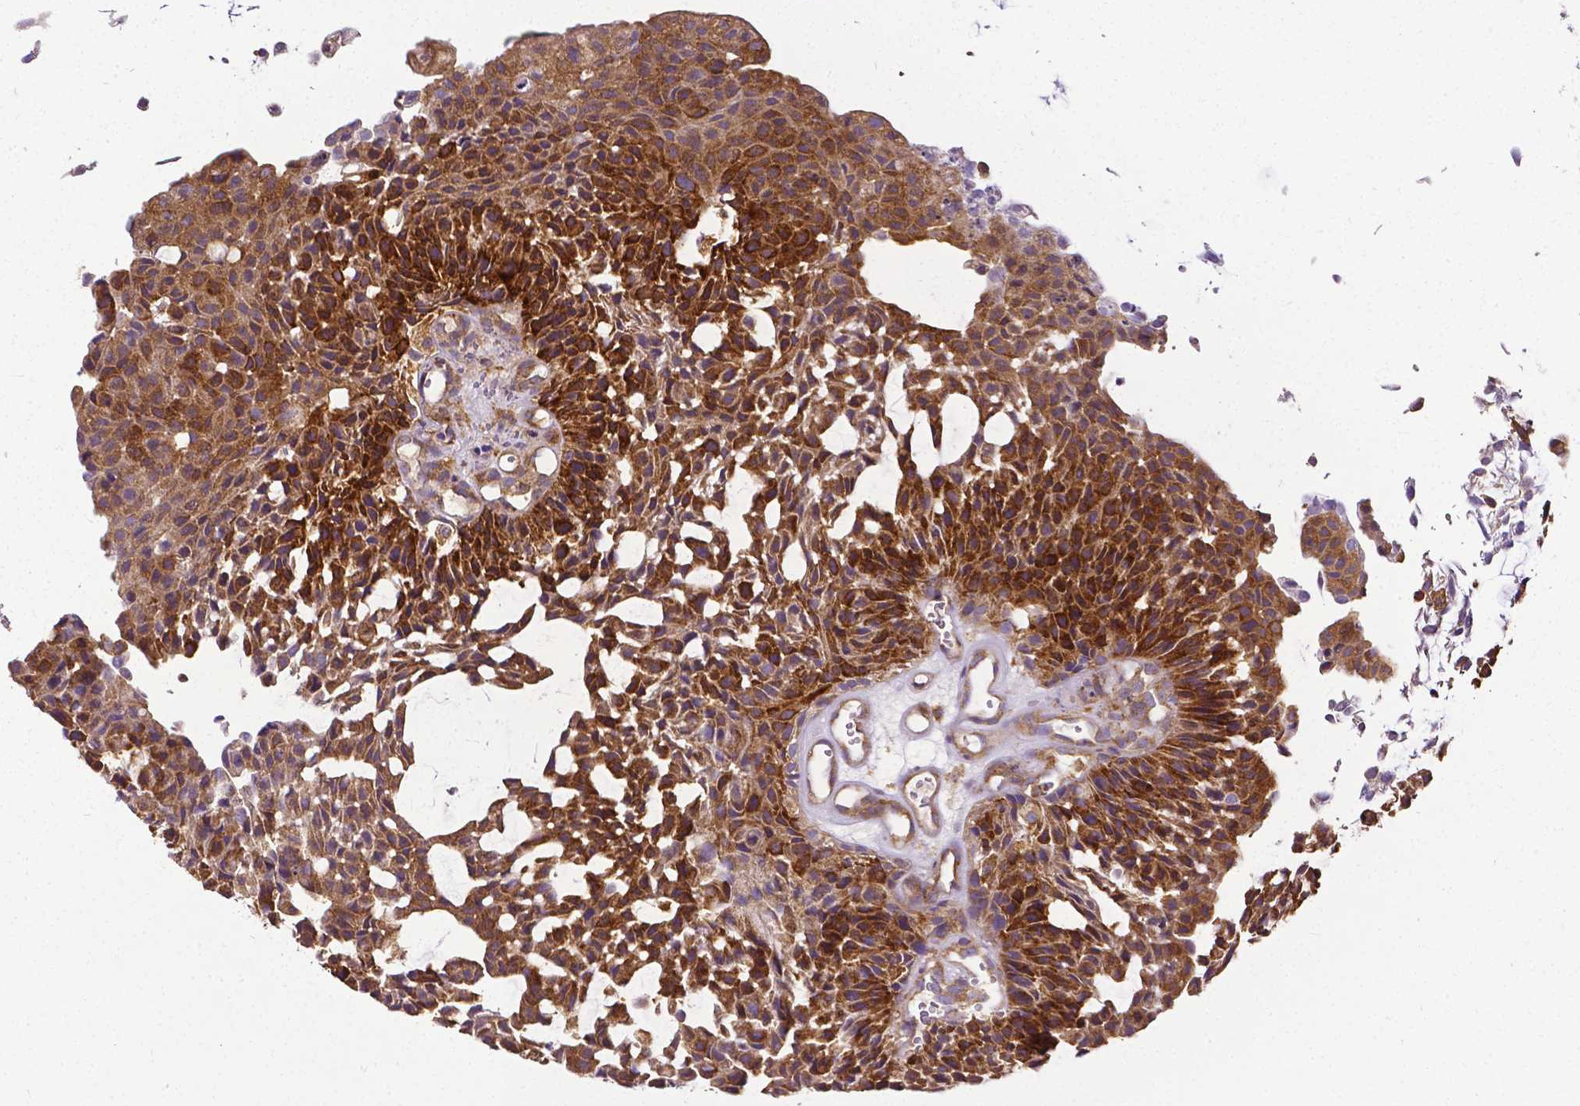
{"staining": {"intensity": "strong", "quantity": ">75%", "location": "cytoplasmic/membranous"}, "tissue": "urothelial cancer", "cell_type": "Tumor cells", "image_type": "cancer", "snomed": [{"axis": "morphology", "description": "Urothelial carcinoma, NOS"}, {"axis": "topography", "description": "Urinary bladder"}], "caption": "Strong cytoplasmic/membranous protein positivity is present in about >75% of tumor cells in transitional cell carcinoma.", "gene": "DICER1", "patient": {"sex": "male", "age": 84}}